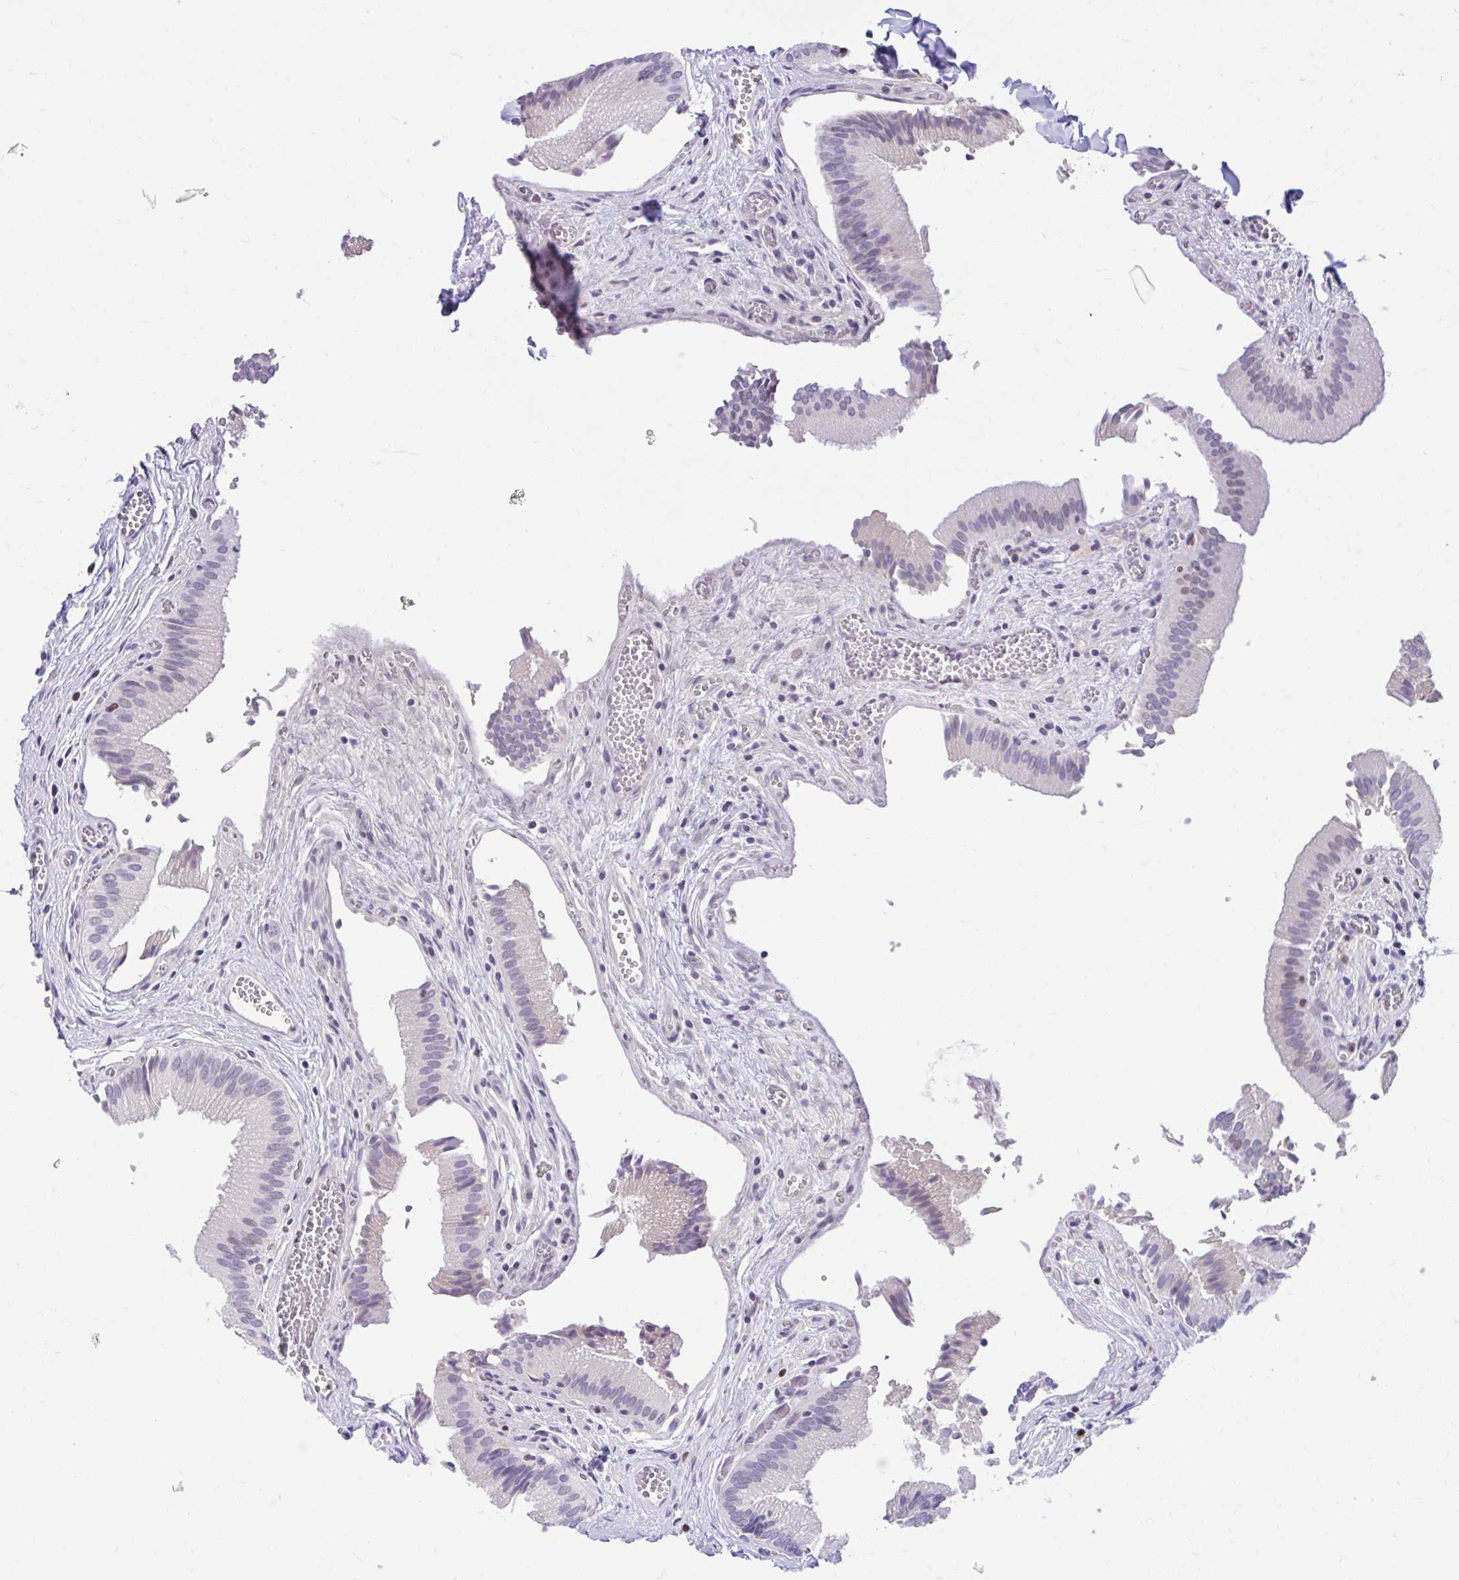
{"staining": {"intensity": "weak", "quantity": "25%-75%", "location": "nuclear"}, "tissue": "gallbladder", "cell_type": "Glandular cells", "image_type": "normal", "snomed": [{"axis": "morphology", "description": "Normal tissue, NOS"}, {"axis": "topography", "description": "Gallbladder"}], "caption": "Gallbladder stained with immunohistochemistry displays weak nuclear expression in about 25%-75% of glandular cells.", "gene": "GLB1L2", "patient": {"sex": "male", "age": 17}}